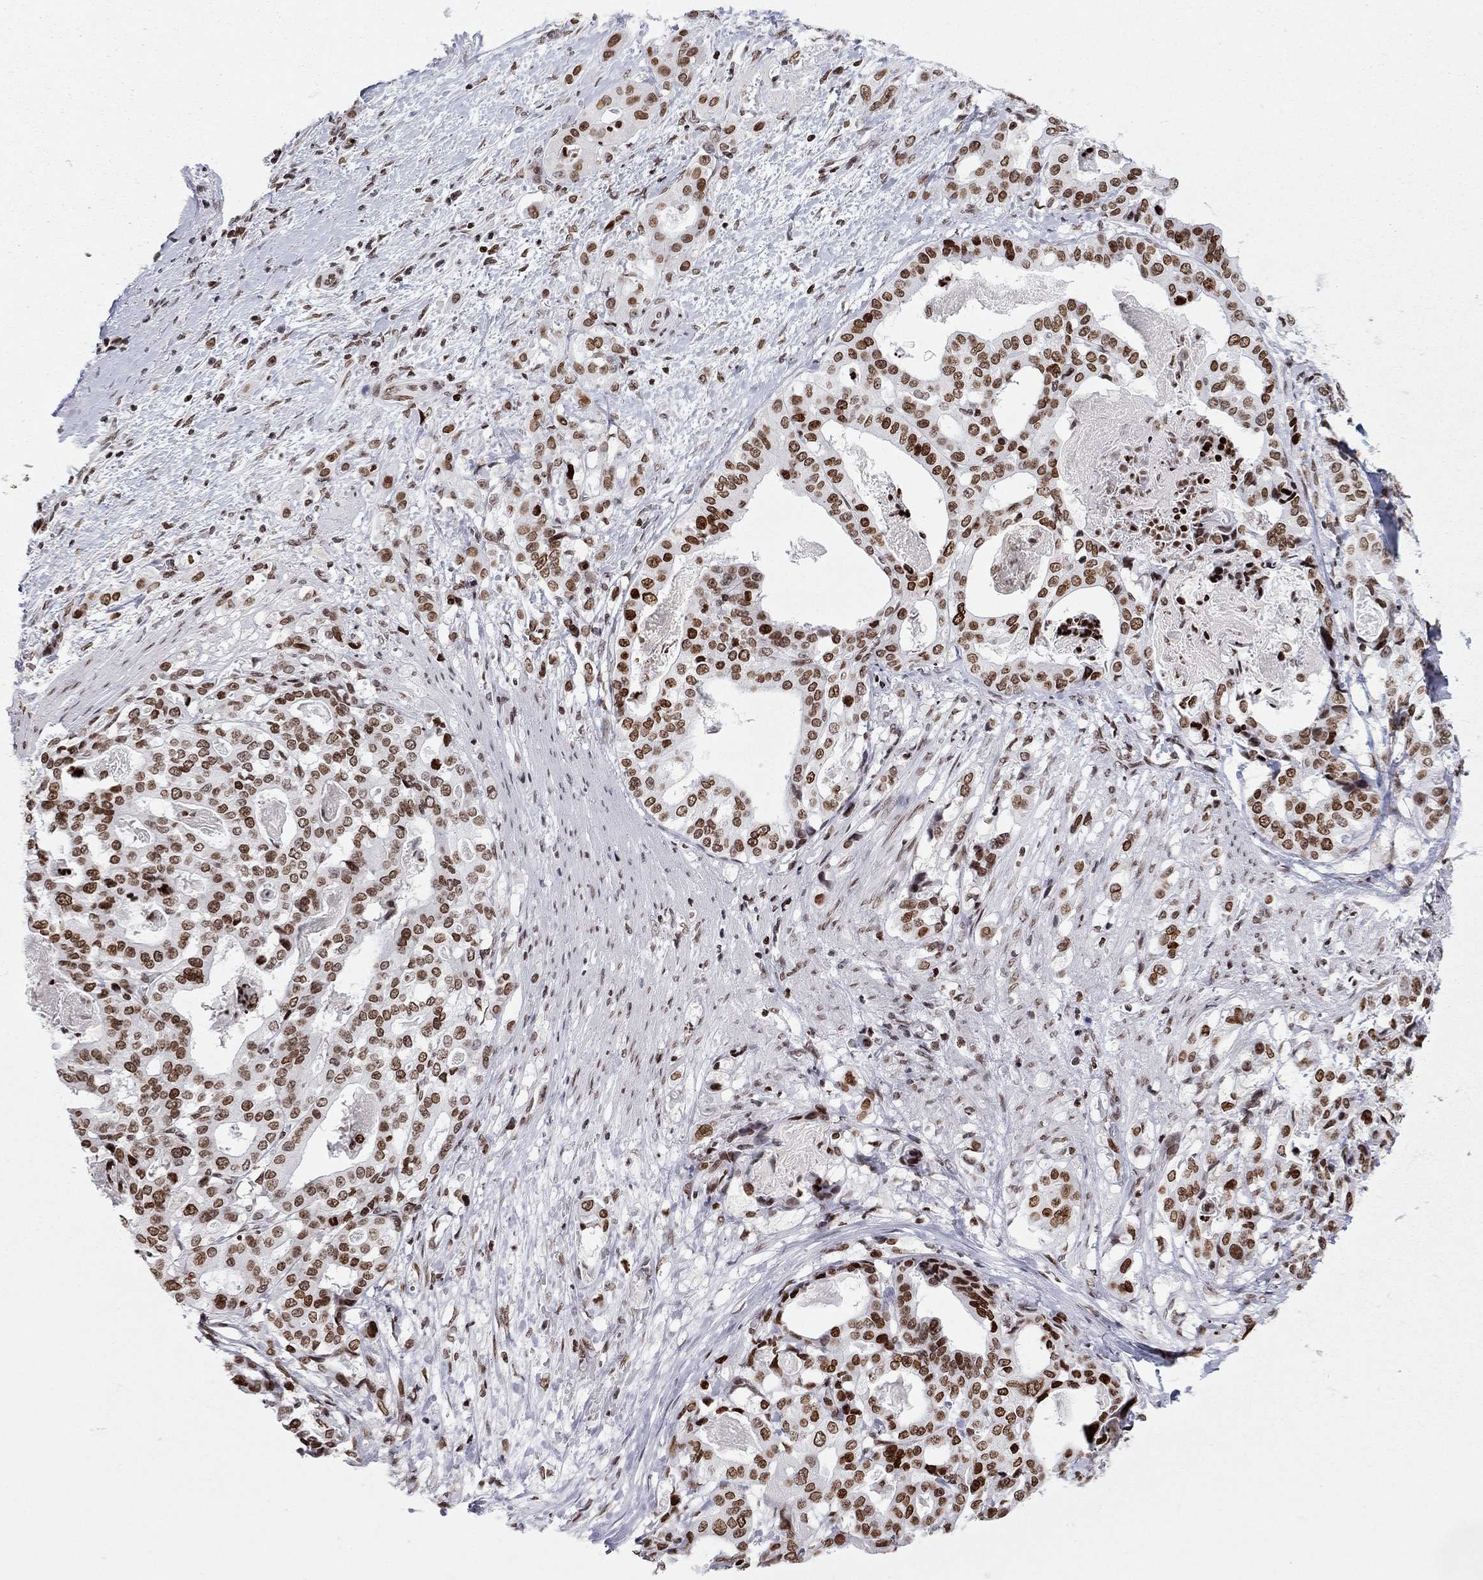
{"staining": {"intensity": "strong", "quantity": ">75%", "location": "nuclear"}, "tissue": "stomach cancer", "cell_type": "Tumor cells", "image_type": "cancer", "snomed": [{"axis": "morphology", "description": "Adenocarcinoma, NOS"}, {"axis": "topography", "description": "Stomach"}], "caption": "This is an image of immunohistochemistry (IHC) staining of adenocarcinoma (stomach), which shows strong expression in the nuclear of tumor cells.", "gene": "H2AX", "patient": {"sex": "male", "age": 48}}